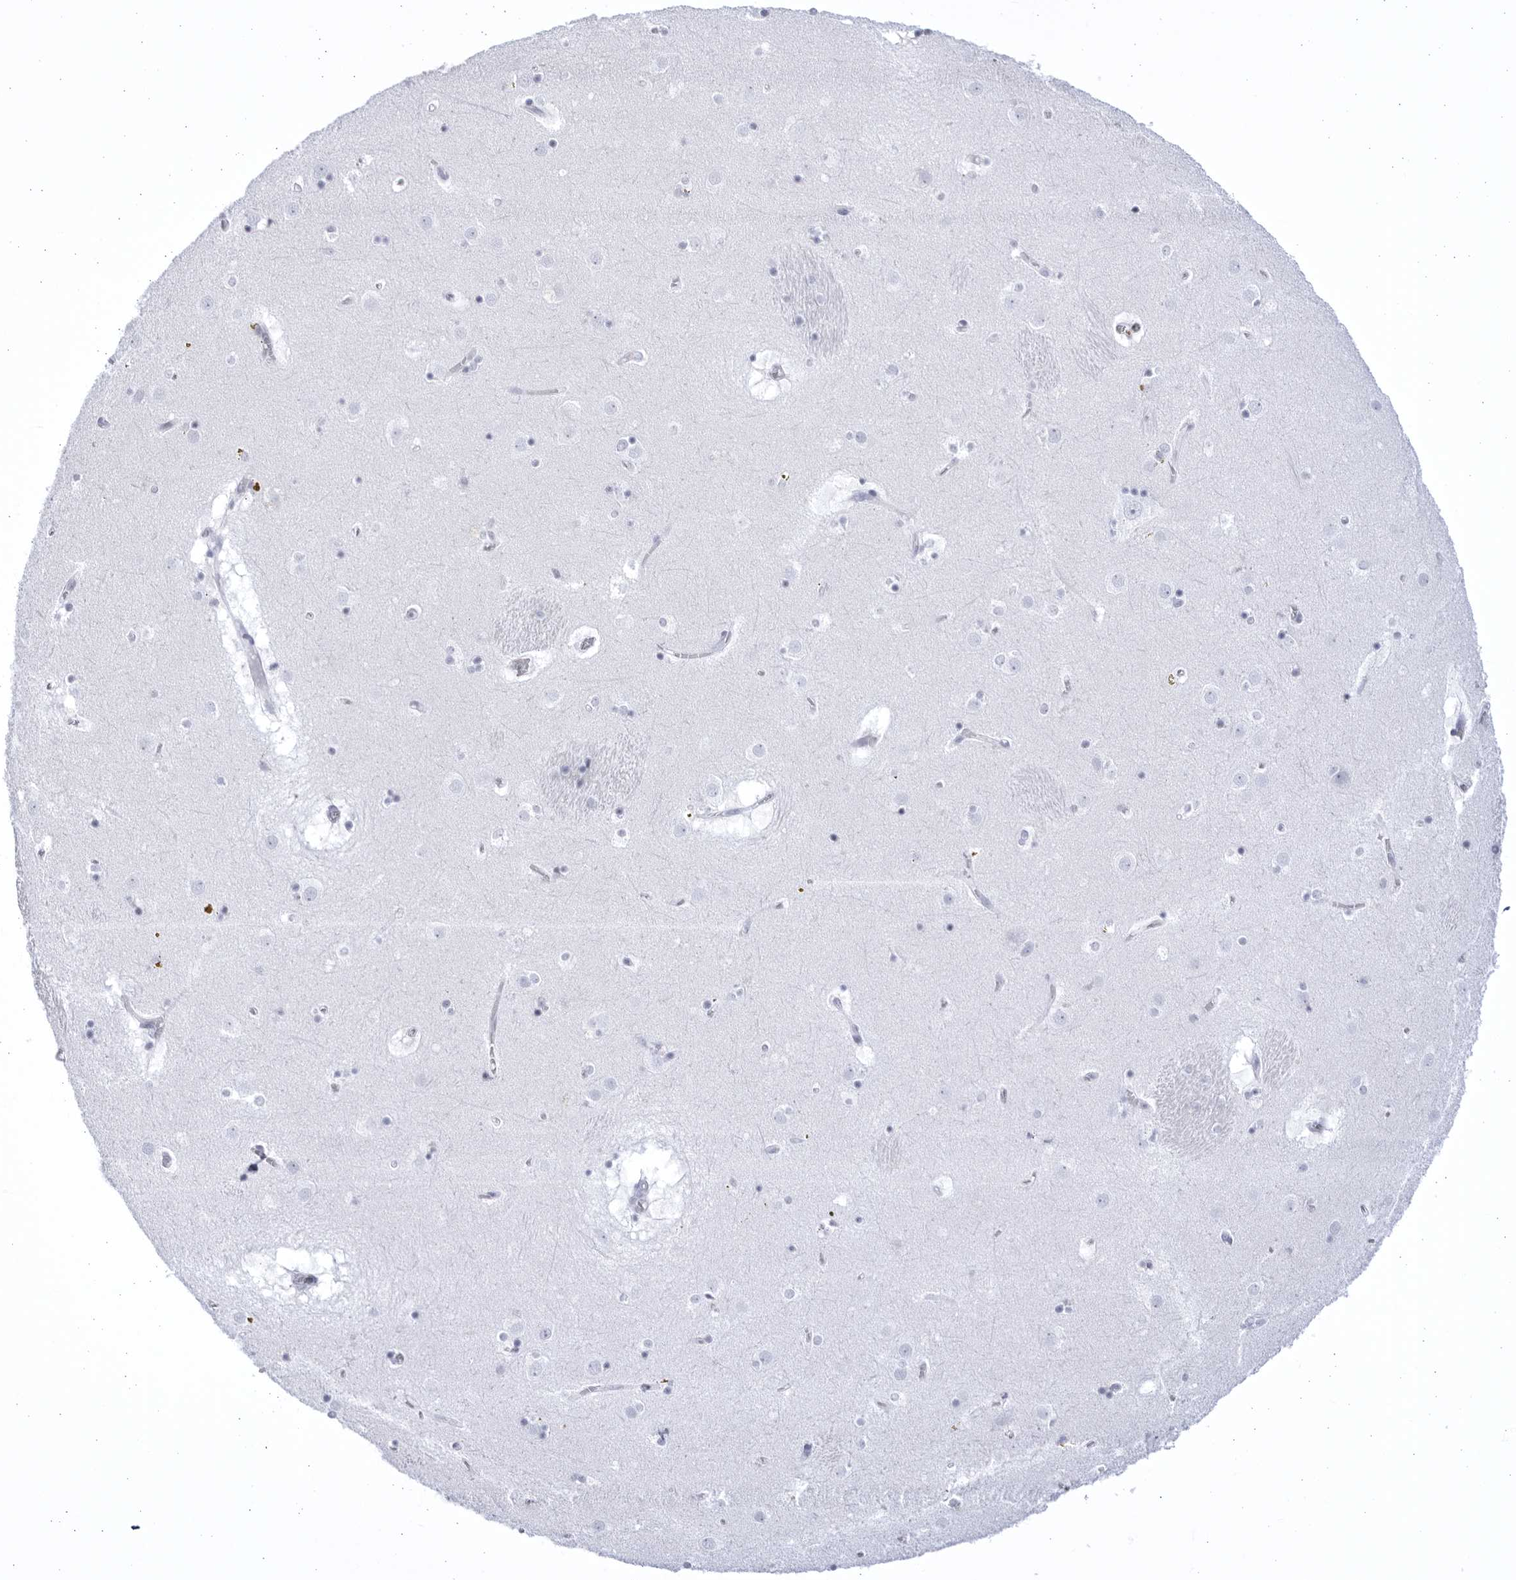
{"staining": {"intensity": "negative", "quantity": "none", "location": "none"}, "tissue": "caudate", "cell_type": "Glial cells", "image_type": "normal", "snomed": [{"axis": "morphology", "description": "Normal tissue, NOS"}, {"axis": "topography", "description": "Lateral ventricle wall"}], "caption": "Caudate was stained to show a protein in brown. There is no significant staining in glial cells. (DAB immunohistochemistry with hematoxylin counter stain).", "gene": "CCDC181", "patient": {"sex": "male", "age": 70}}